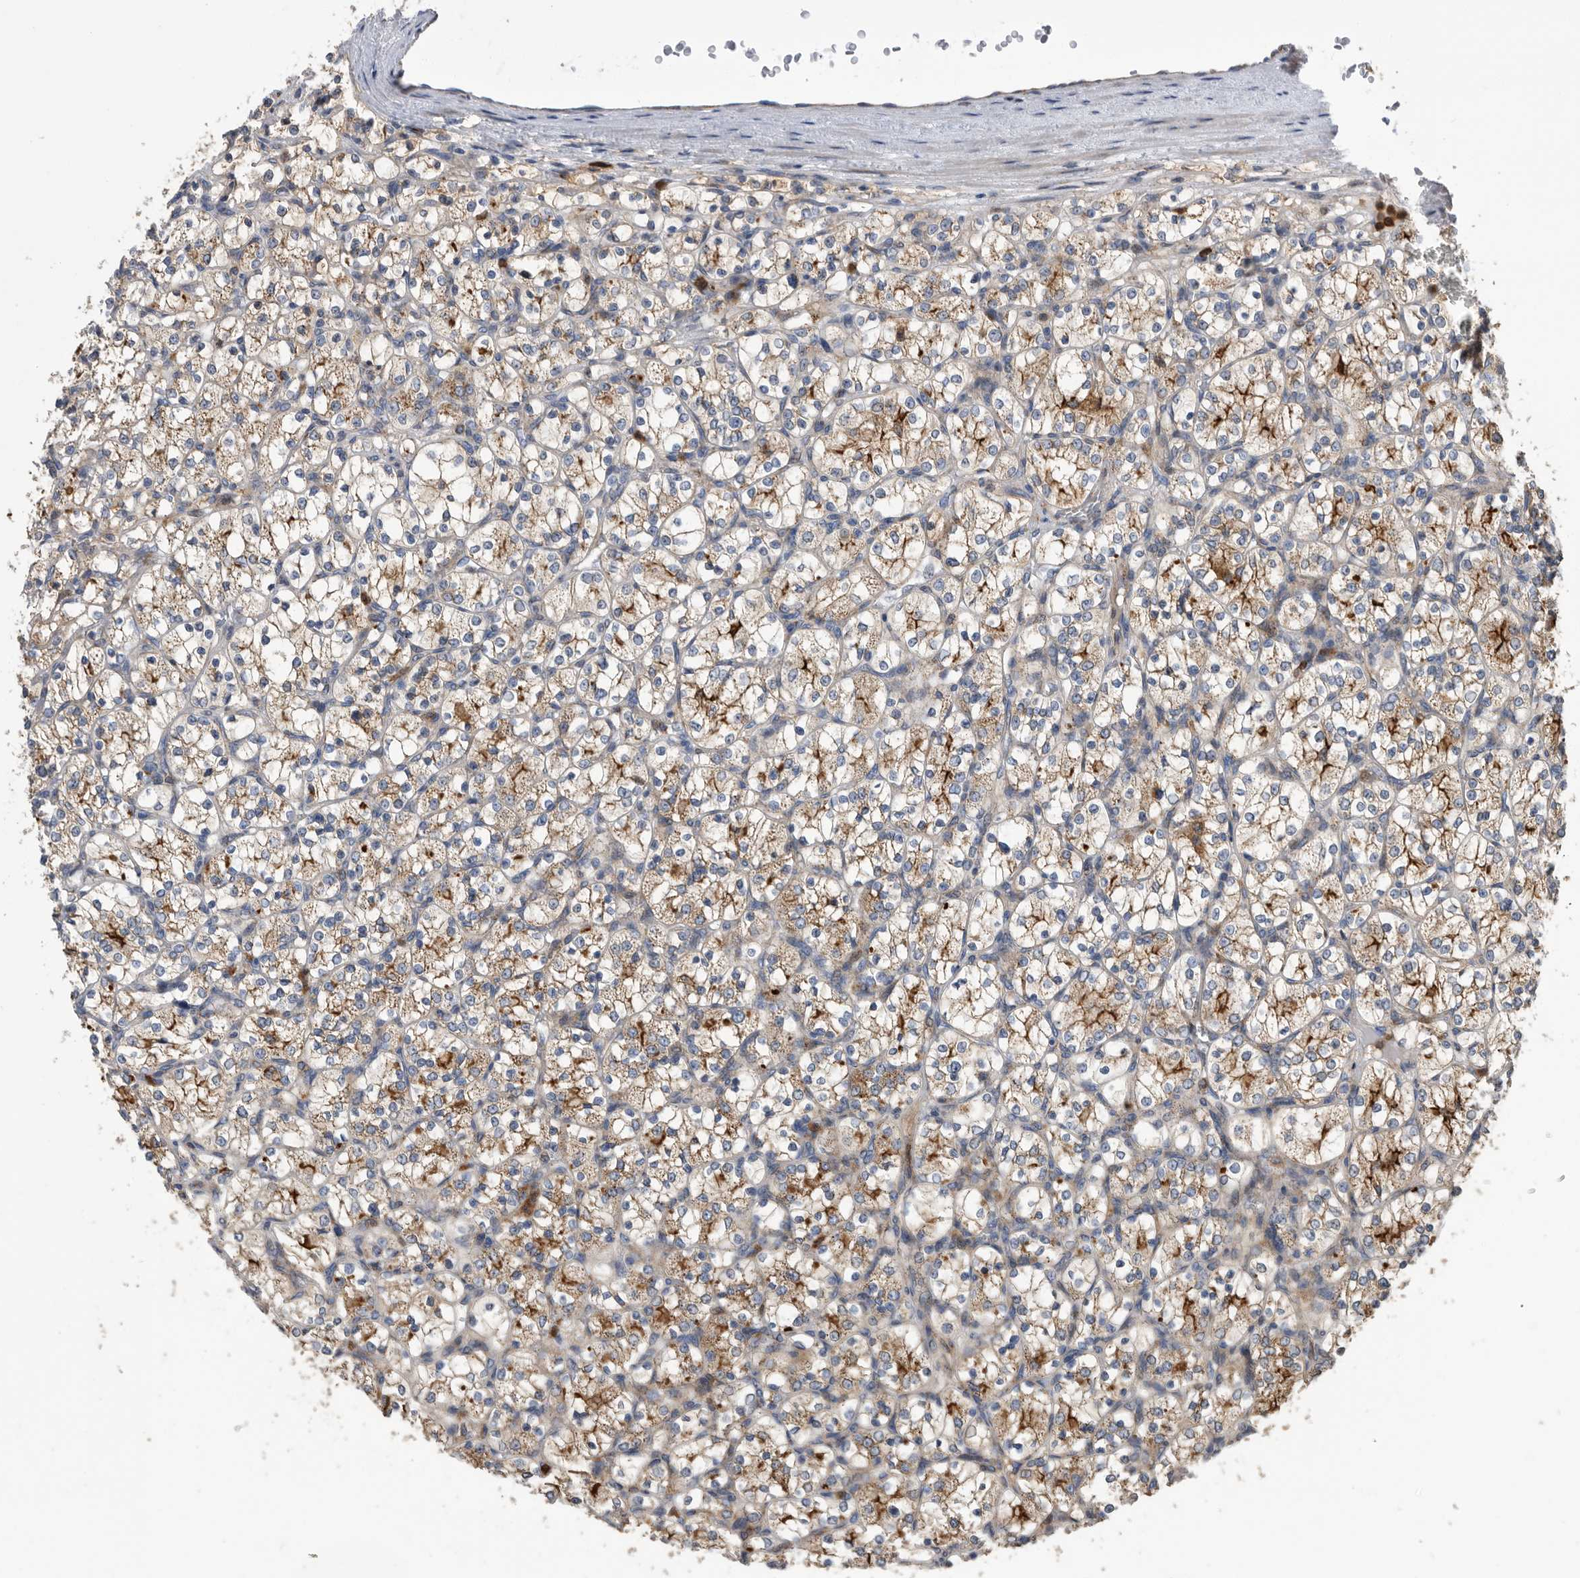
{"staining": {"intensity": "strong", "quantity": "25%-75%", "location": "cytoplasmic/membranous"}, "tissue": "renal cancer", "cell_type": "Tumor cells", "image_type": "cancer", "snomed": [{"axis": "morphology", "description": "Adenocarcinoma, NOS"}, {"axis": "topography", "description": "Kidney"}], "caption": "Immunohistochemistry staining of adenocarcinoma (renal), which displays high levels of strong cytoplasmic/membranous positivity in approximately 25%-75% of tumor cells indicating strong cytoplasmic/membranous protein positivity. The staining was performed using DAB (3,3'-diaminobenzidine) (brown) for protein detection and nuclei were counterstained in hematoxylin (blue).", "gene": "CRISPLD2", "patient": {"sex": "female", "age": 69}}